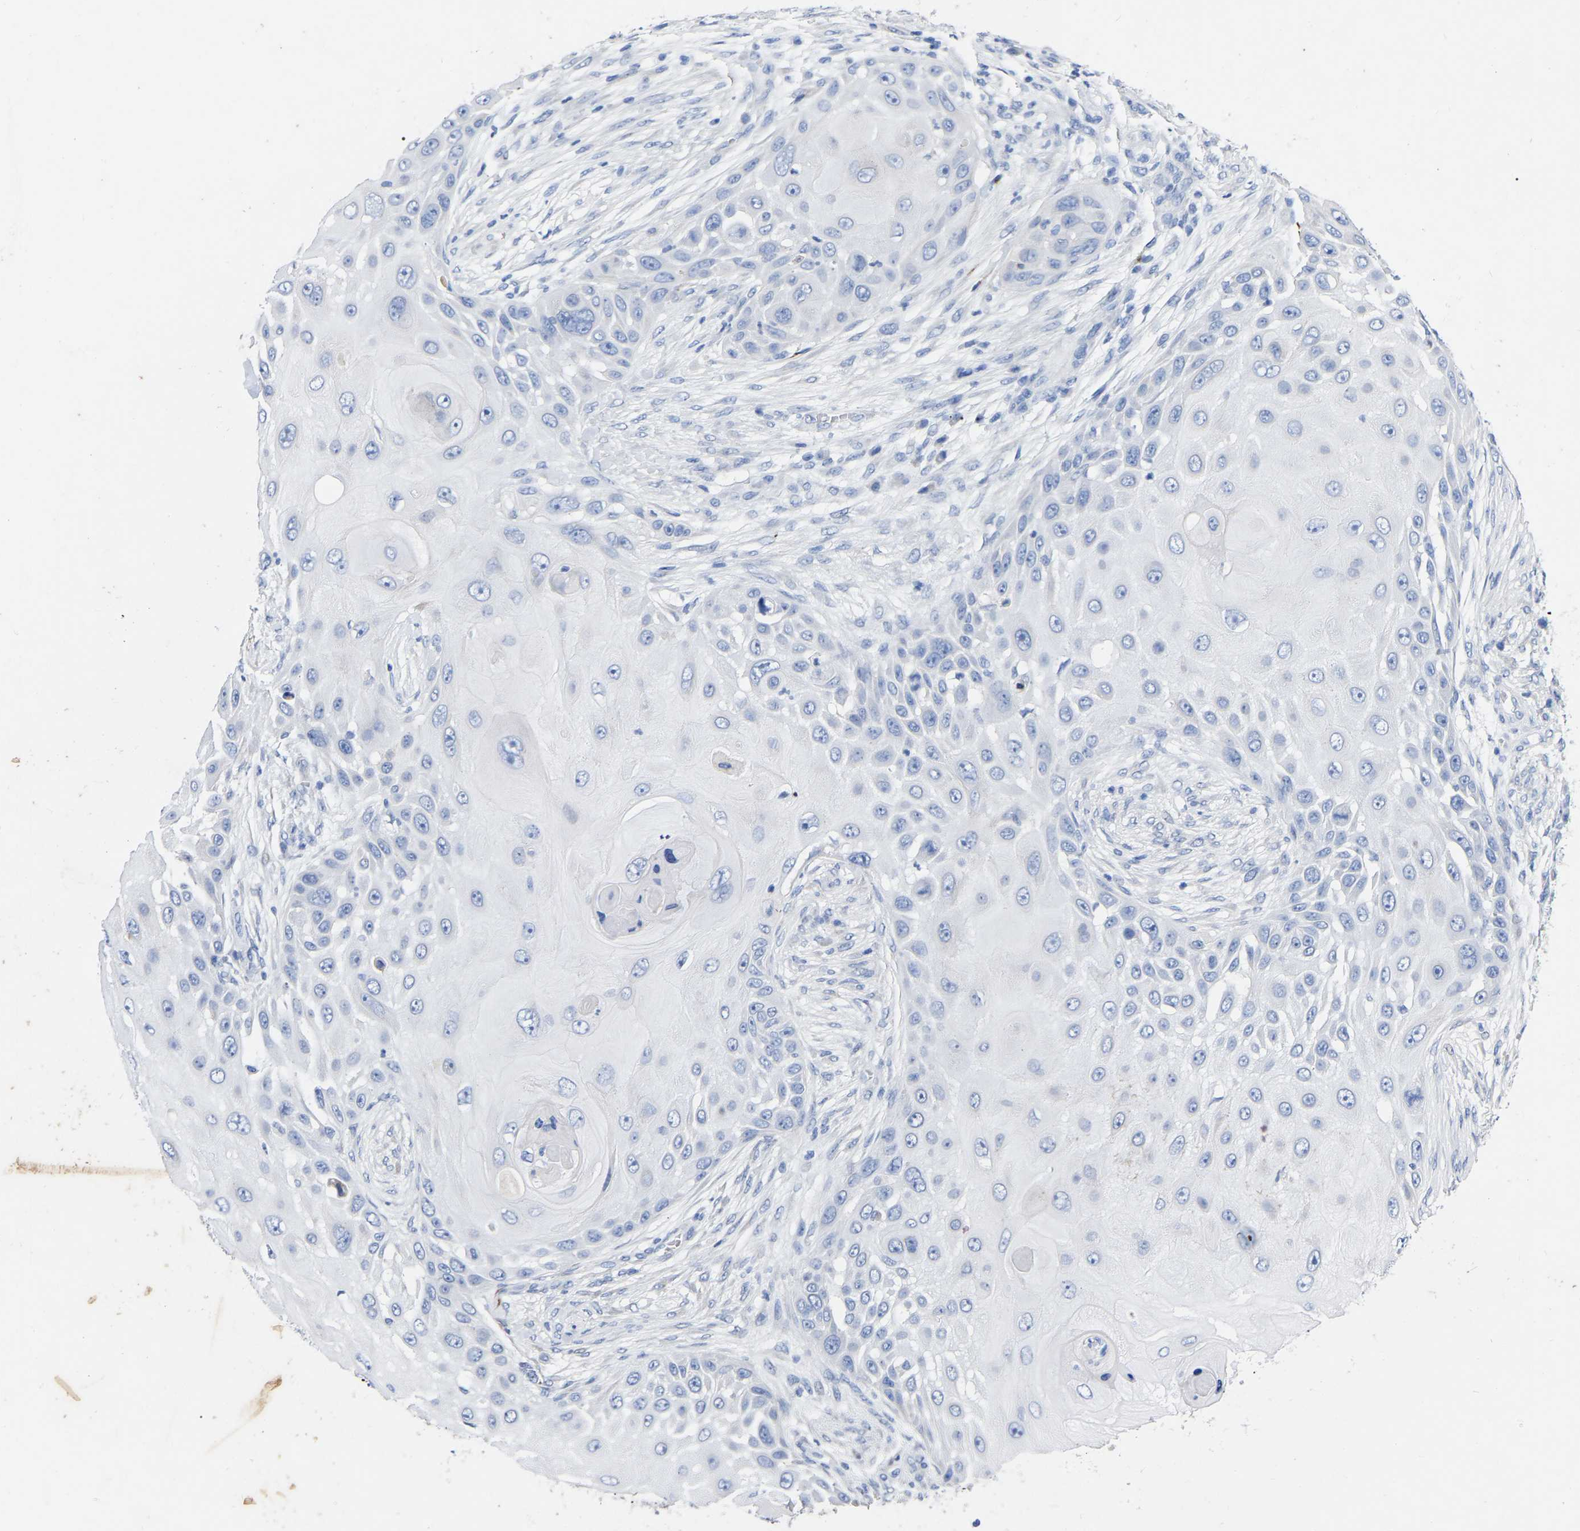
{"staining": {"intensity": "negative", "quantity": "none", "location": "none"}, "tissue": "skin cancer", "cell_type": "Tumor cells", "image_type": "cancer", "snomed": [{"axis": "morphology", "description": "Squamous cell carcinoma, NOS"}, {"axis": "topography", "description": "Skin"}], "caption": "IHC photomicrograph of skin squamous cell carcinoma stained for a protein (brown), which exhibits no expression in tumor cells.", "gene": "STRIP2", "patient": {"sex": "female", "age": 44}}